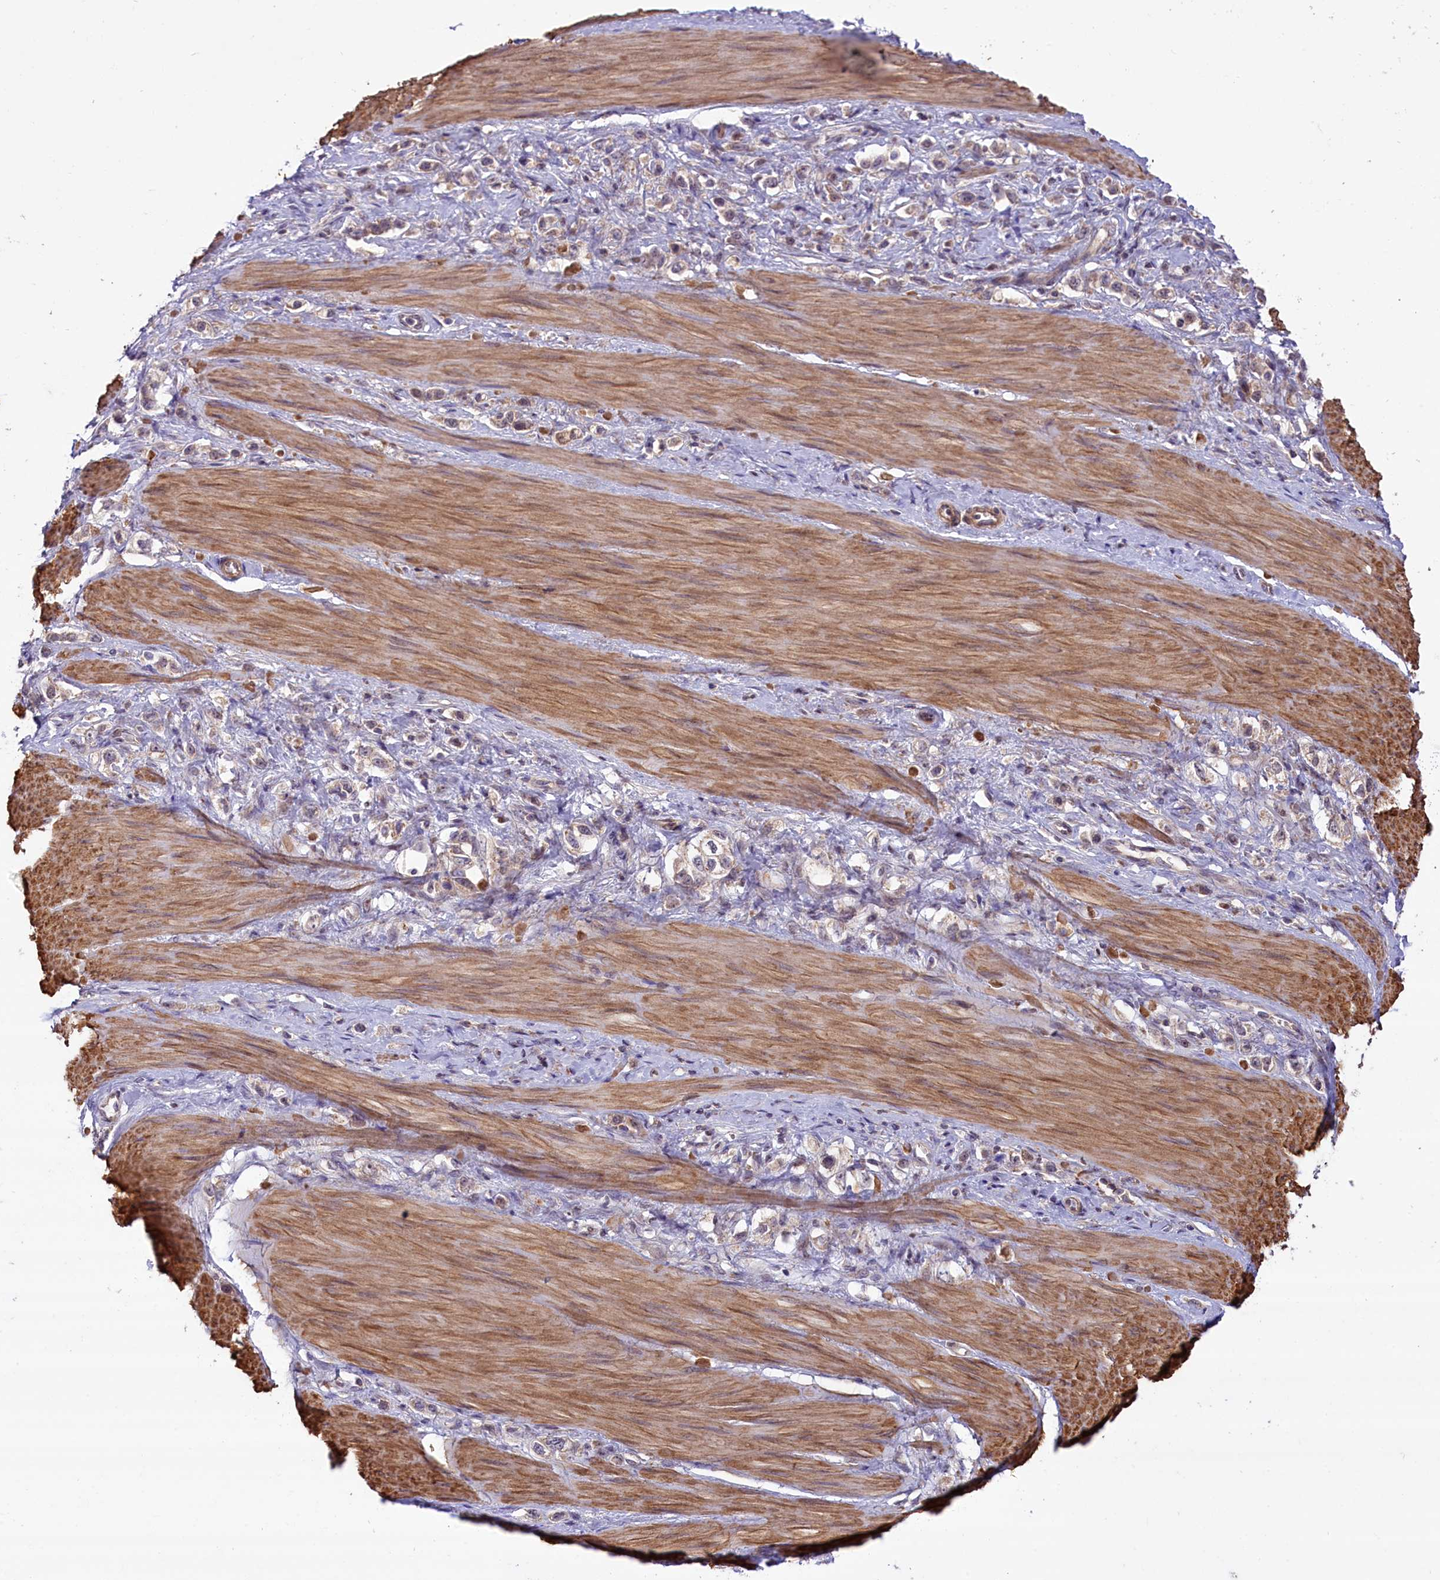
{"staining": {"intensity": "weak", "quantity": "25%-75%", "location": "cytoplasmic/membranous"}, "tissue": "stomach cancer", "cell_type": "Tumor cells", "image_type": "cancer", "snomed": [{"axis": "morphology", "description": "Adenocarcinoma, NOS"}, {"axis": "topography", "description": "Stomach"}], "caption": "Human adenocarcinoma (stomach) stained for a protein (brown) reveals weak cytoplasmic/membranous positive expression in about 25%-75% of tumor cells.", "gene": "HDAC5", "patient": {"sex": "female", "age": 65}}